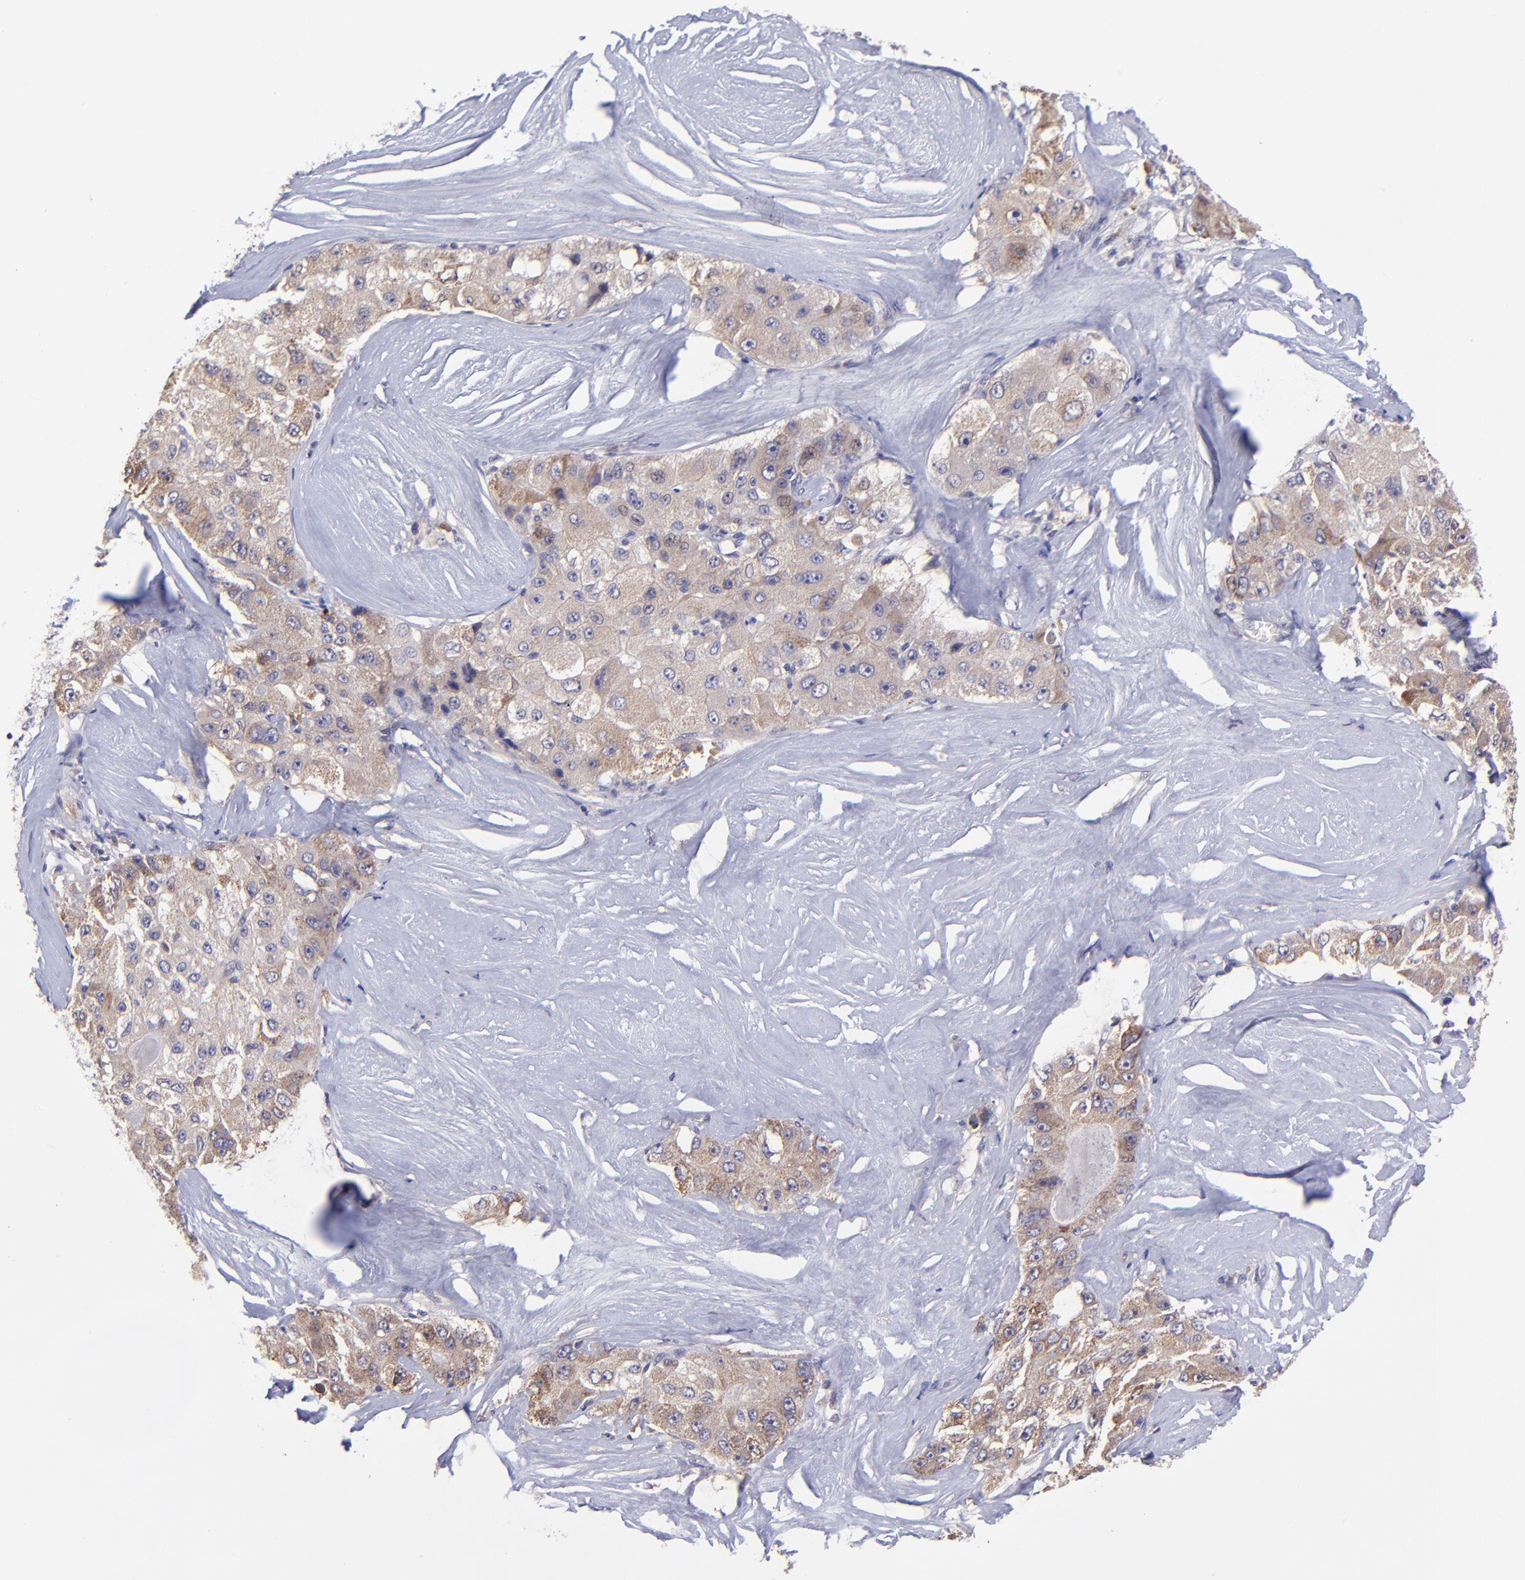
{"staining": {"intensity": "moderate", "quantity": ">75%", "location": "cytoplasmic/membranous"}, "tissue": "liver cancer", "cell_type": "Tumor cells", "image_type": "cancer", "snomed": [{"axis": "morphology", "description": "Carcinoma, Hepatocellular, NOS"}, {"axis": "topography", "description": "Liver"}], "caption": "The micrograph reveals staining of hepatocellular carcinoma (liver), revealing moderate cytoplasmic/membranous protein staining (brown color) within tumor cells. The staining is performed using DAB brown chromogen to label protein expression. The nuclei are counter-stained blue using hematoxylin.", "gene": "NSF", "patient": {"sex": "male", "age": 80}}